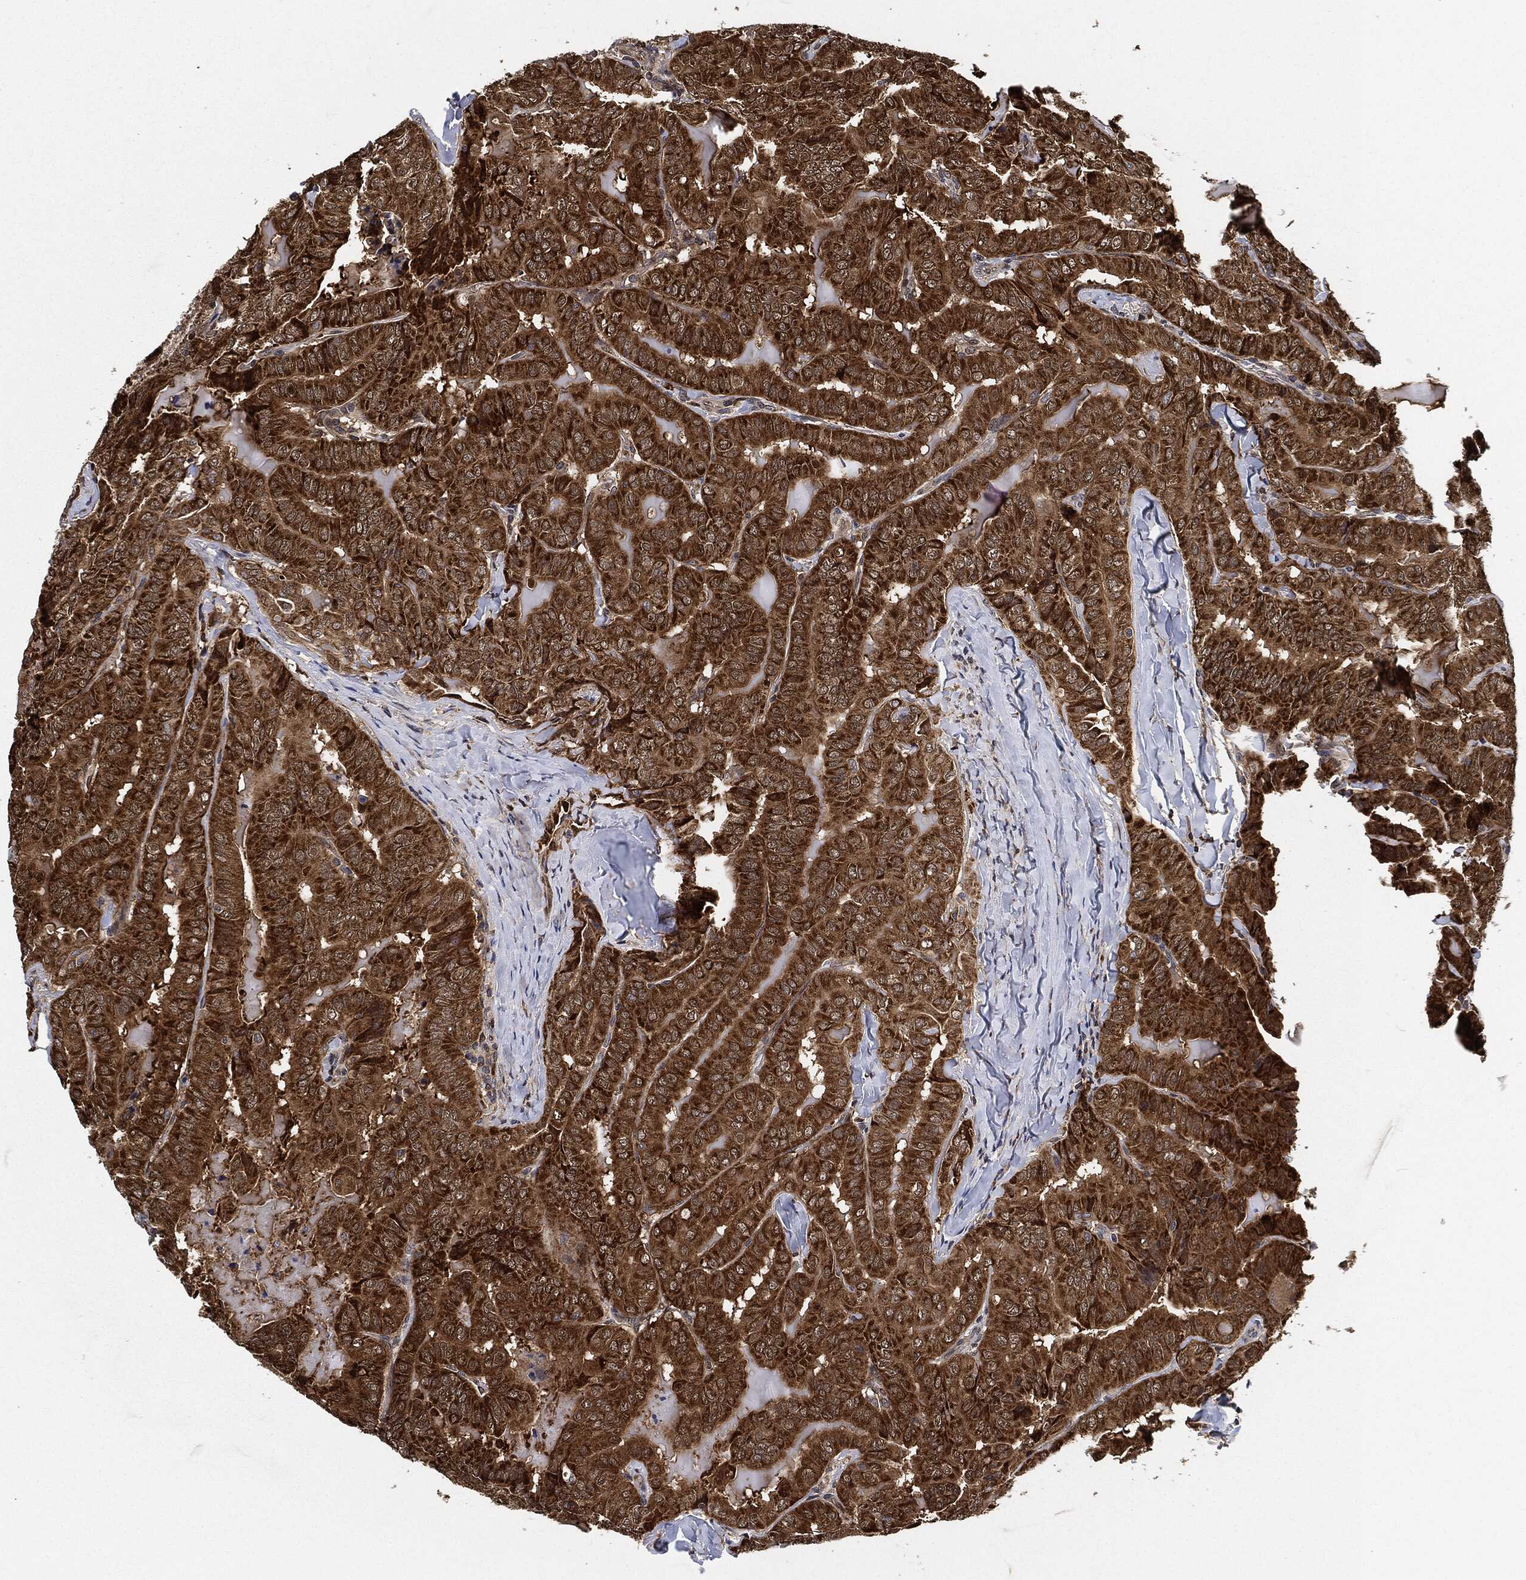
{"staining": {"intensity": "strong", "quantity": ">75%", "location": "cytoplasmic/membranous"}, "tissue": "thyroid cancer", "cell_type": "Tumor cells", "image_type": "cancer", "snomed": [{"axis": "morphology", "description": "Papillary adenocarcinoma, NOS"}, {"axis": "topography", "description": "Thyroid gland"}], "caption": "Strong cytoplasmic/membranous expression is appreciated in about >75% of tumor cells in thyroid papillary adenocarcinoma.", "gene": "RNASEL", "patient": {"sex": "female", "age": 68}}